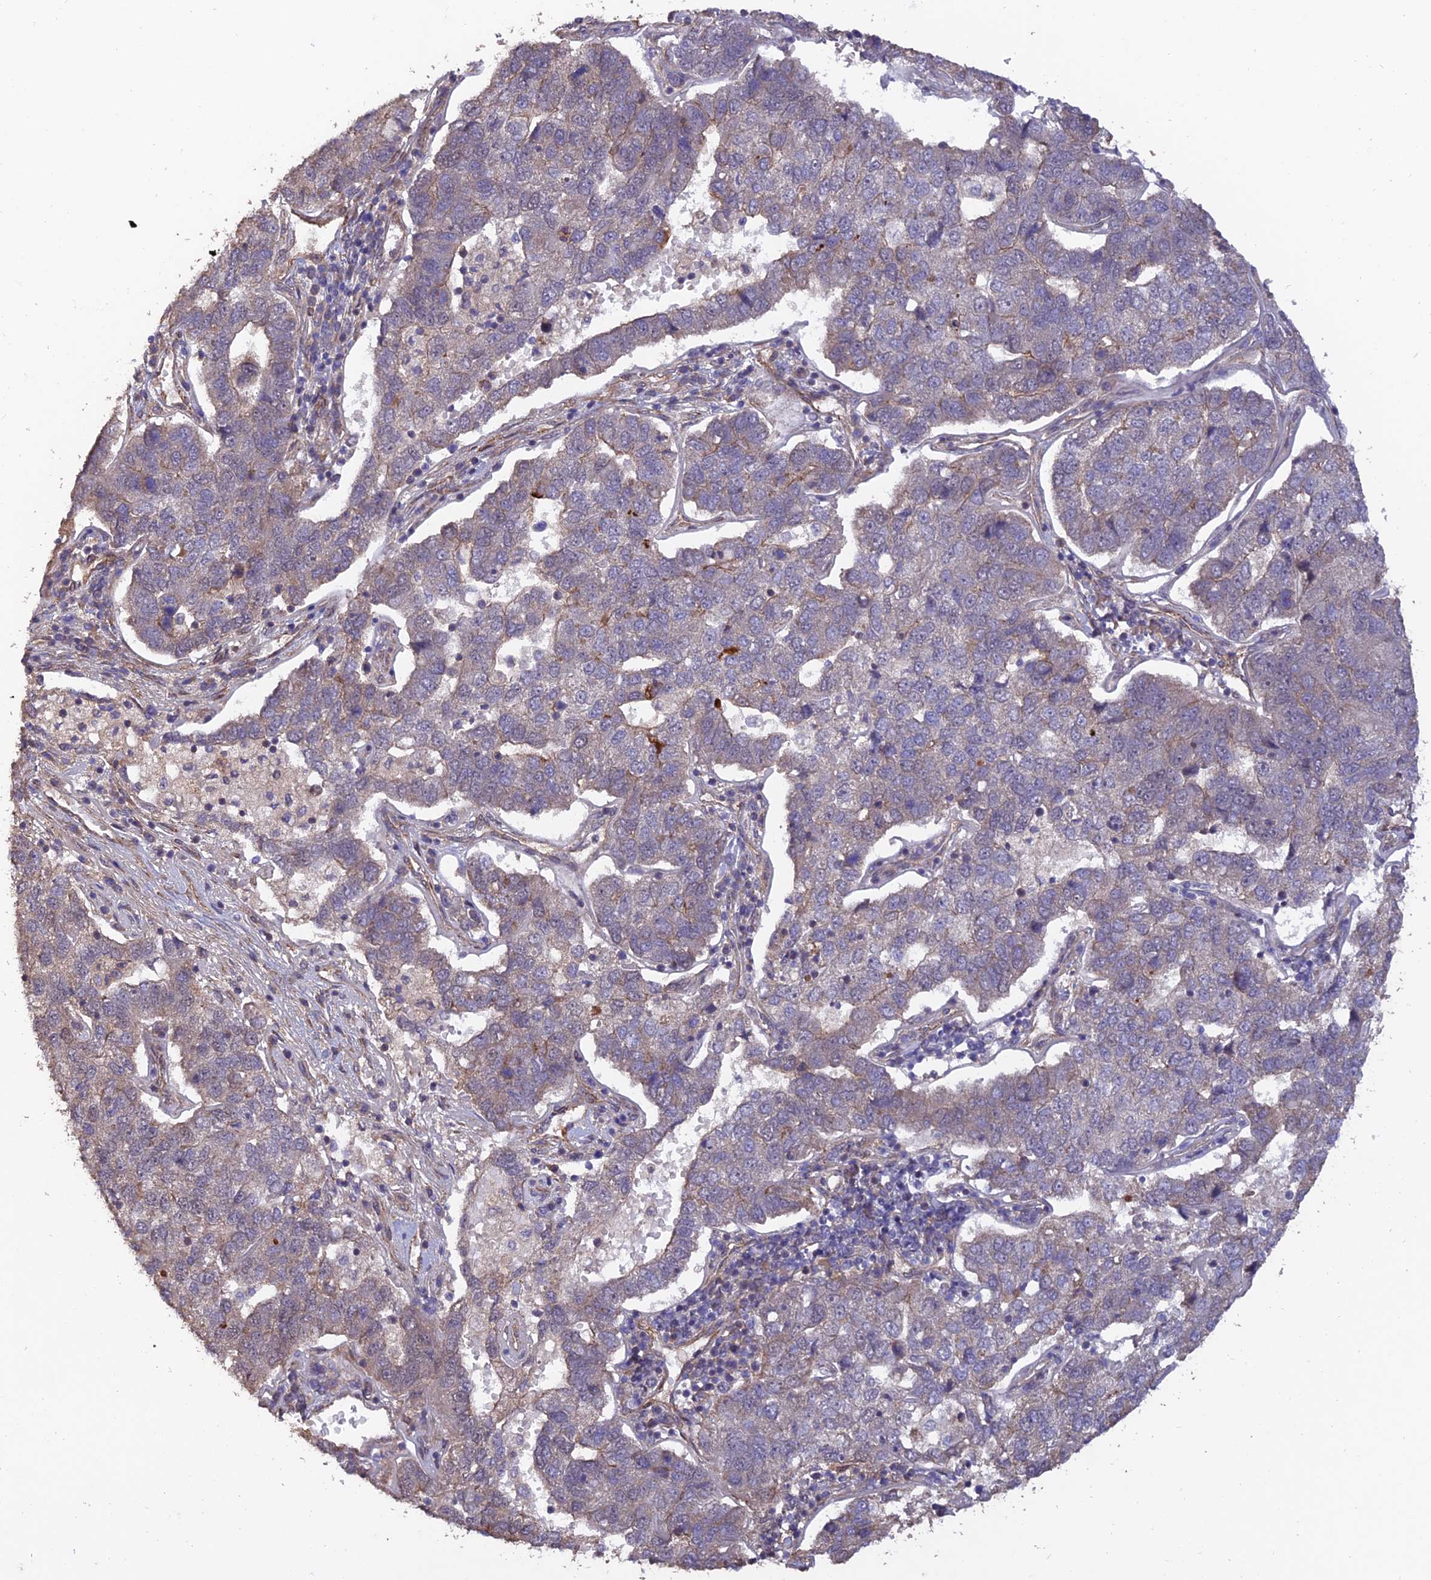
{"staining": {"intensity": "negative", "quantity": "none", "location": "none"}, "tissue": "pancreatic cancer", "cell_type": "Tumor cells", "image_type": "cancer", "snomed": [{"axis": "morphology", "description": "Adenocarcinoma, NOS"}, {"axis": "topography", "description": "Pancreas"}], "caption": "High power microscopy micrograph of an immunohistochemistry (IHC) image of pancreatic adenocarcinoma, revealing no significant expression in tumor cells.", "gene": "PAGR1", "patient": {"sex": "female", "age": 61}}